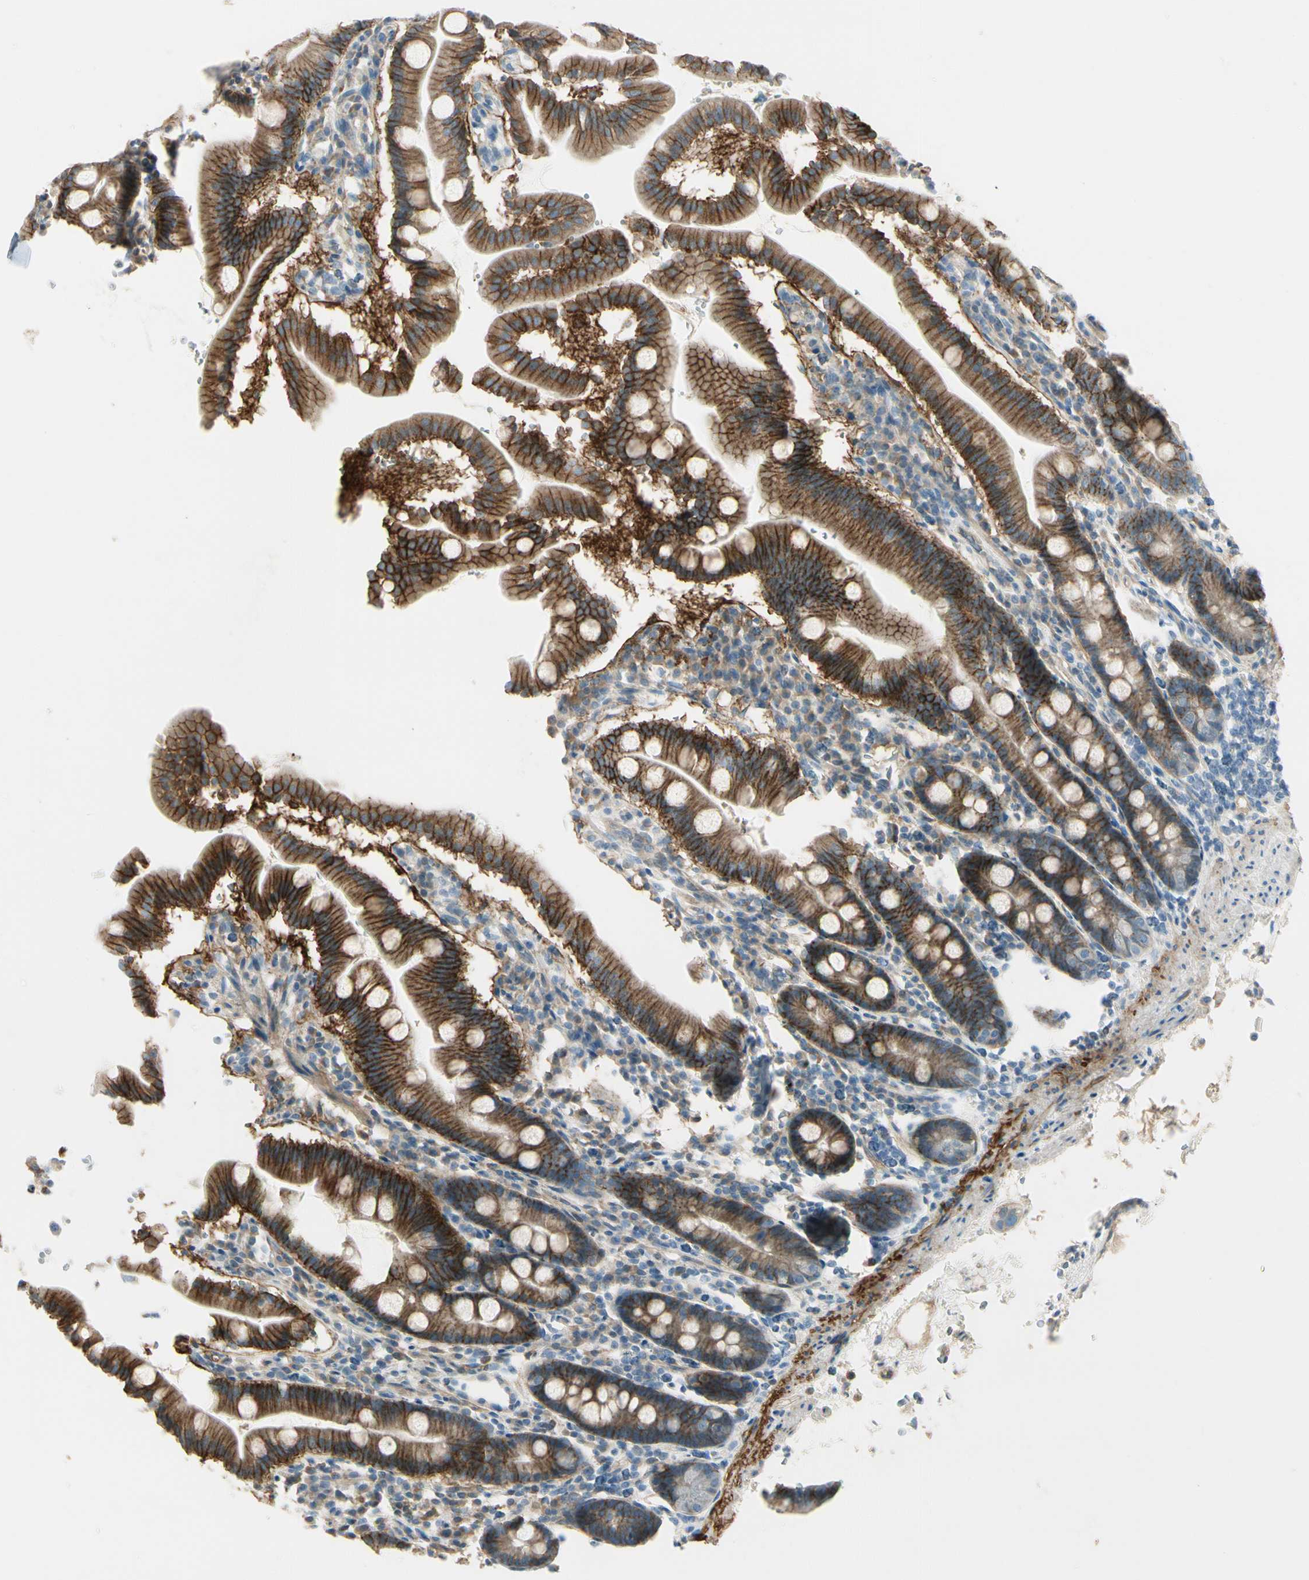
{"staining": {"intensity": "strong", "quantity": ">75%", "location": "cytoplasmic/membranous"}, "tissue": "duodenum", "cell_type": "Glandular cells", "image_type": "normal", "snomed": [{"axis": "morphology", "description": "Normal tissue, NOS"}, {"axis": "topography", "description": "Duodenum"}], "caption": "Immunohistochemical staining of unremarkable duodenum shows >75% levels of strong cytoplasmic/membranous protein positivity in approximately >75% of glandular cells. The staining was performed using DAB, with brown indicating positive protein expression. Nuclei are stained blue with hematoxylin.", "gene": "ITGA3", "patient": {"sex": "male", "age": 50}}